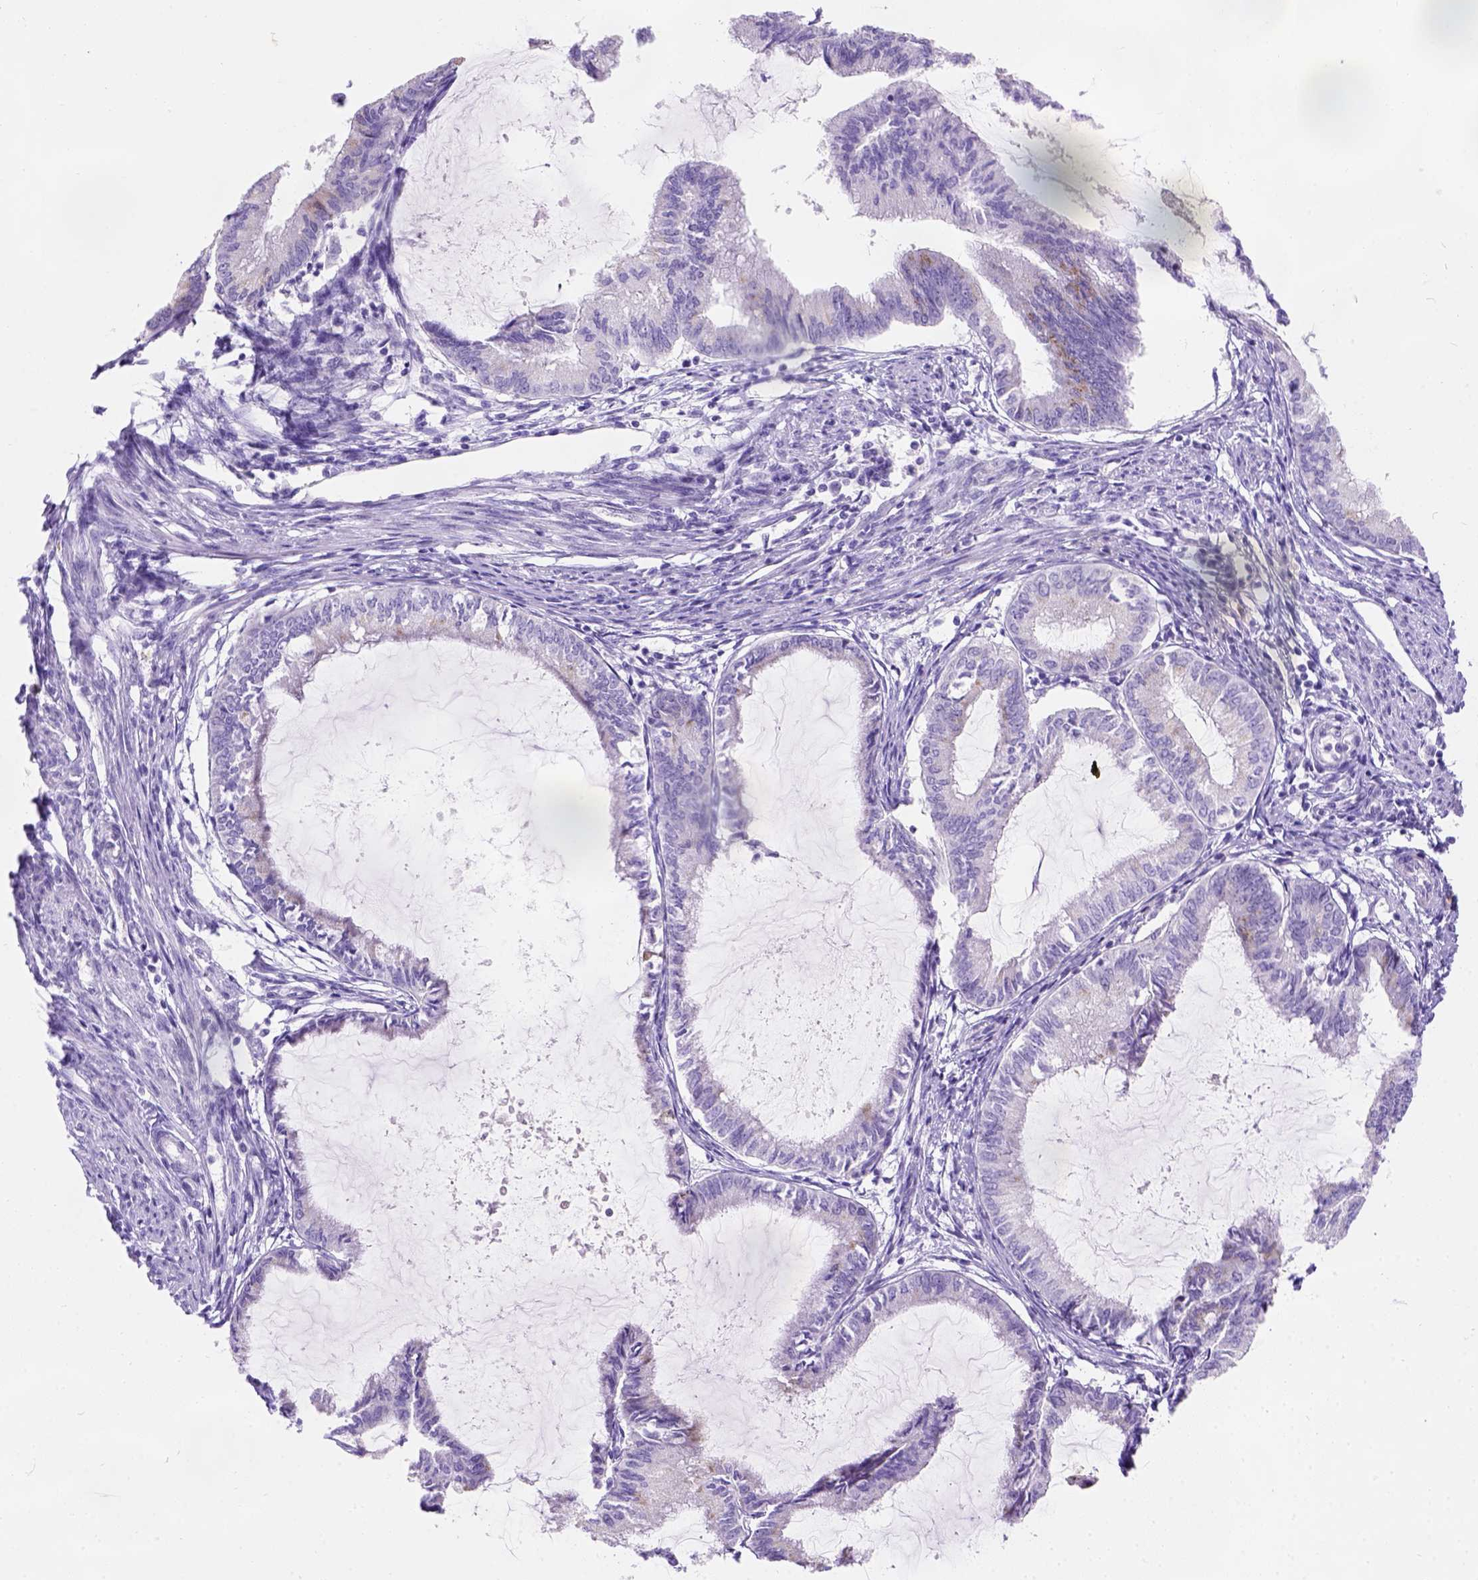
{"staining": {"intensity": "moderate", "quantity": "<25%", "location": "cytoplasmic/membranous"}, "tissue": "endometrial cancer", "cell_type": "Tumor cells", "image_type": "cancer", "snomed": [{"axis": "morphology", "description": "Adenocarcinoma, NOS"}, {"axis": "topography", "description": "Endometrium"}], "caption": "DAB immunohistochemical staining of adenocarcinoma (endometrial) exhibits moderate cytoplasmic/membranous protein expression in about <25% of tumor cells.", "gene": "PHF7", "patient": {"sex": "female", "age": 86}}